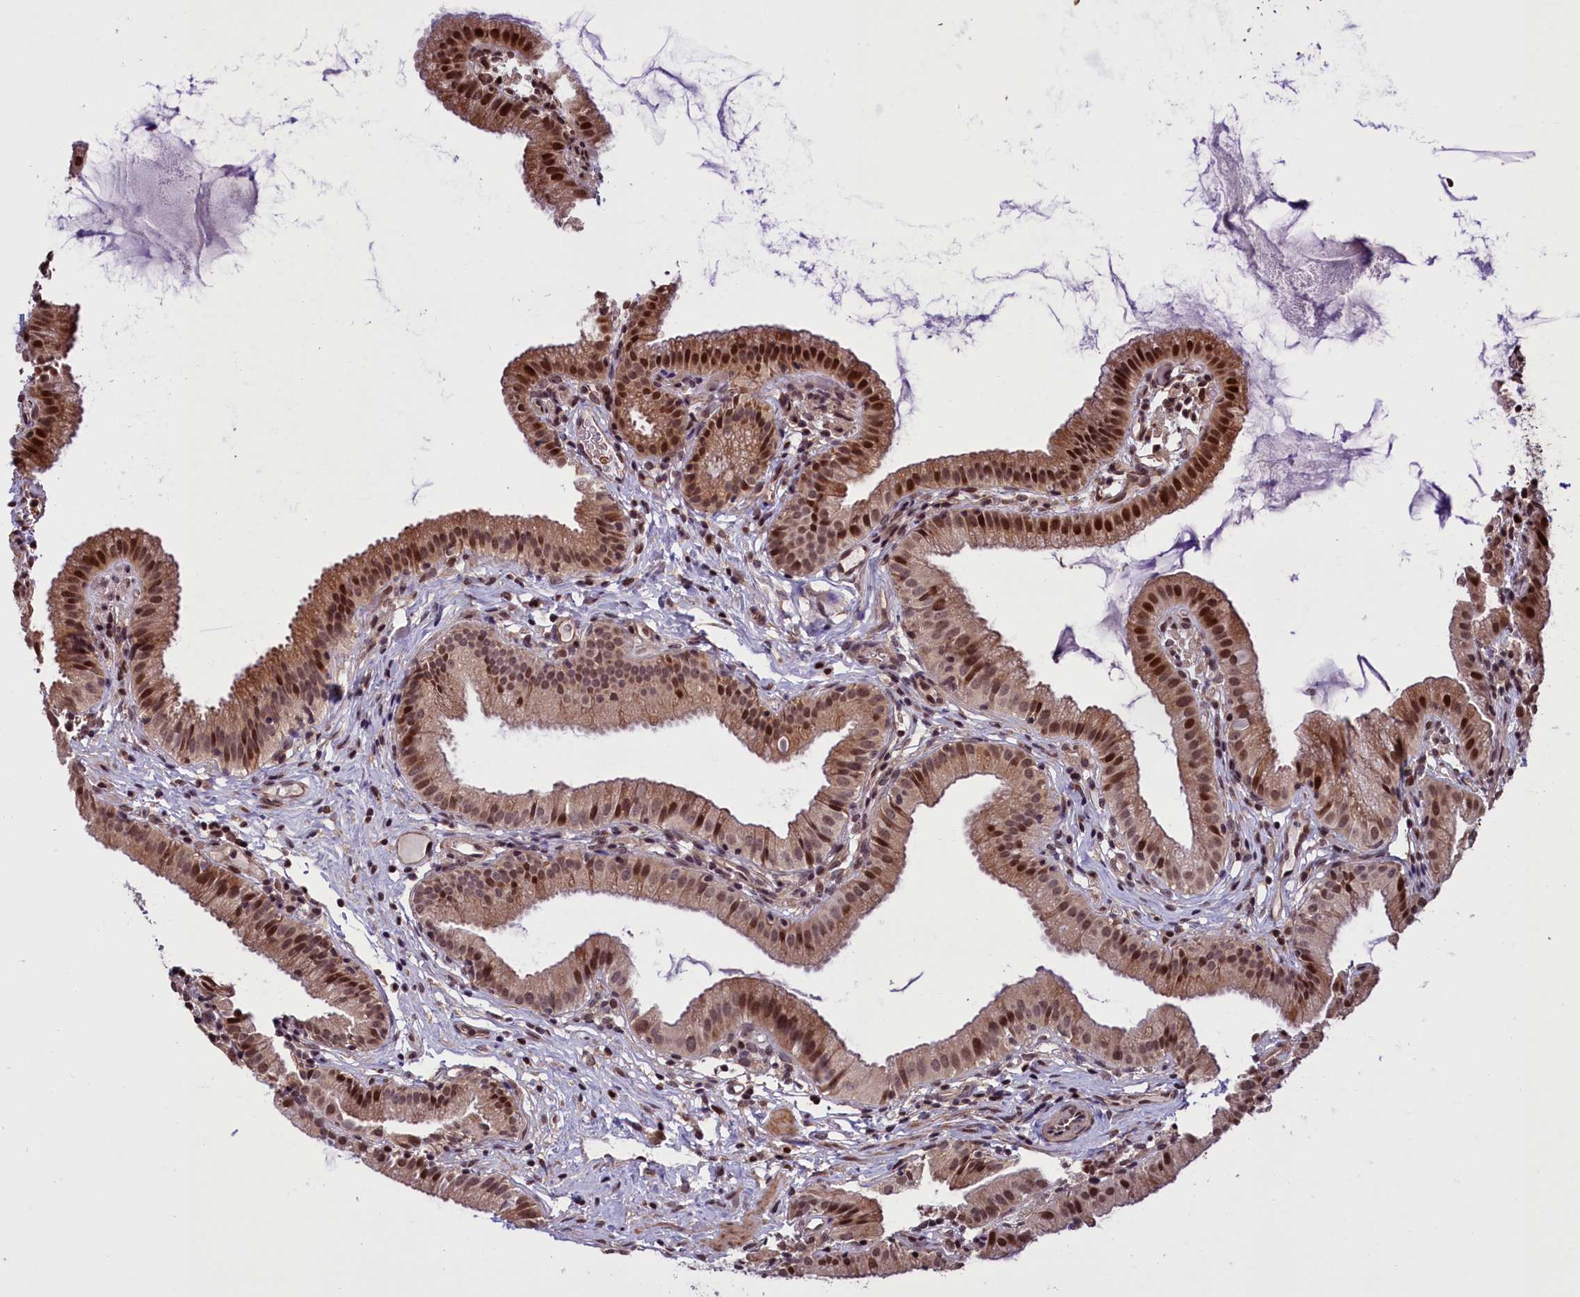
{"staining": {"intensity": "moderate", "quantity": ">75%", "location": "cytoplasmic/membranous,nuclear"}, "tissue": "gallbladder", "cell_type": "Glandular cells", "image_type": "normal", "snomed": [{"axis": "morphology", "description": "Normal tissue, NOS"}, {"axis": "topography", "description": "Gallbladder"}], "caption": "IHC of benign human gallbladder shows medium levels of moderate cytoplasmic/membranous,nuclear expression in approximately >75% of glandular cells. (IHC, brightfield microscopy, high magnification).", "gene": "SHFL", "patient": {"sex": "female", "age": 46}}